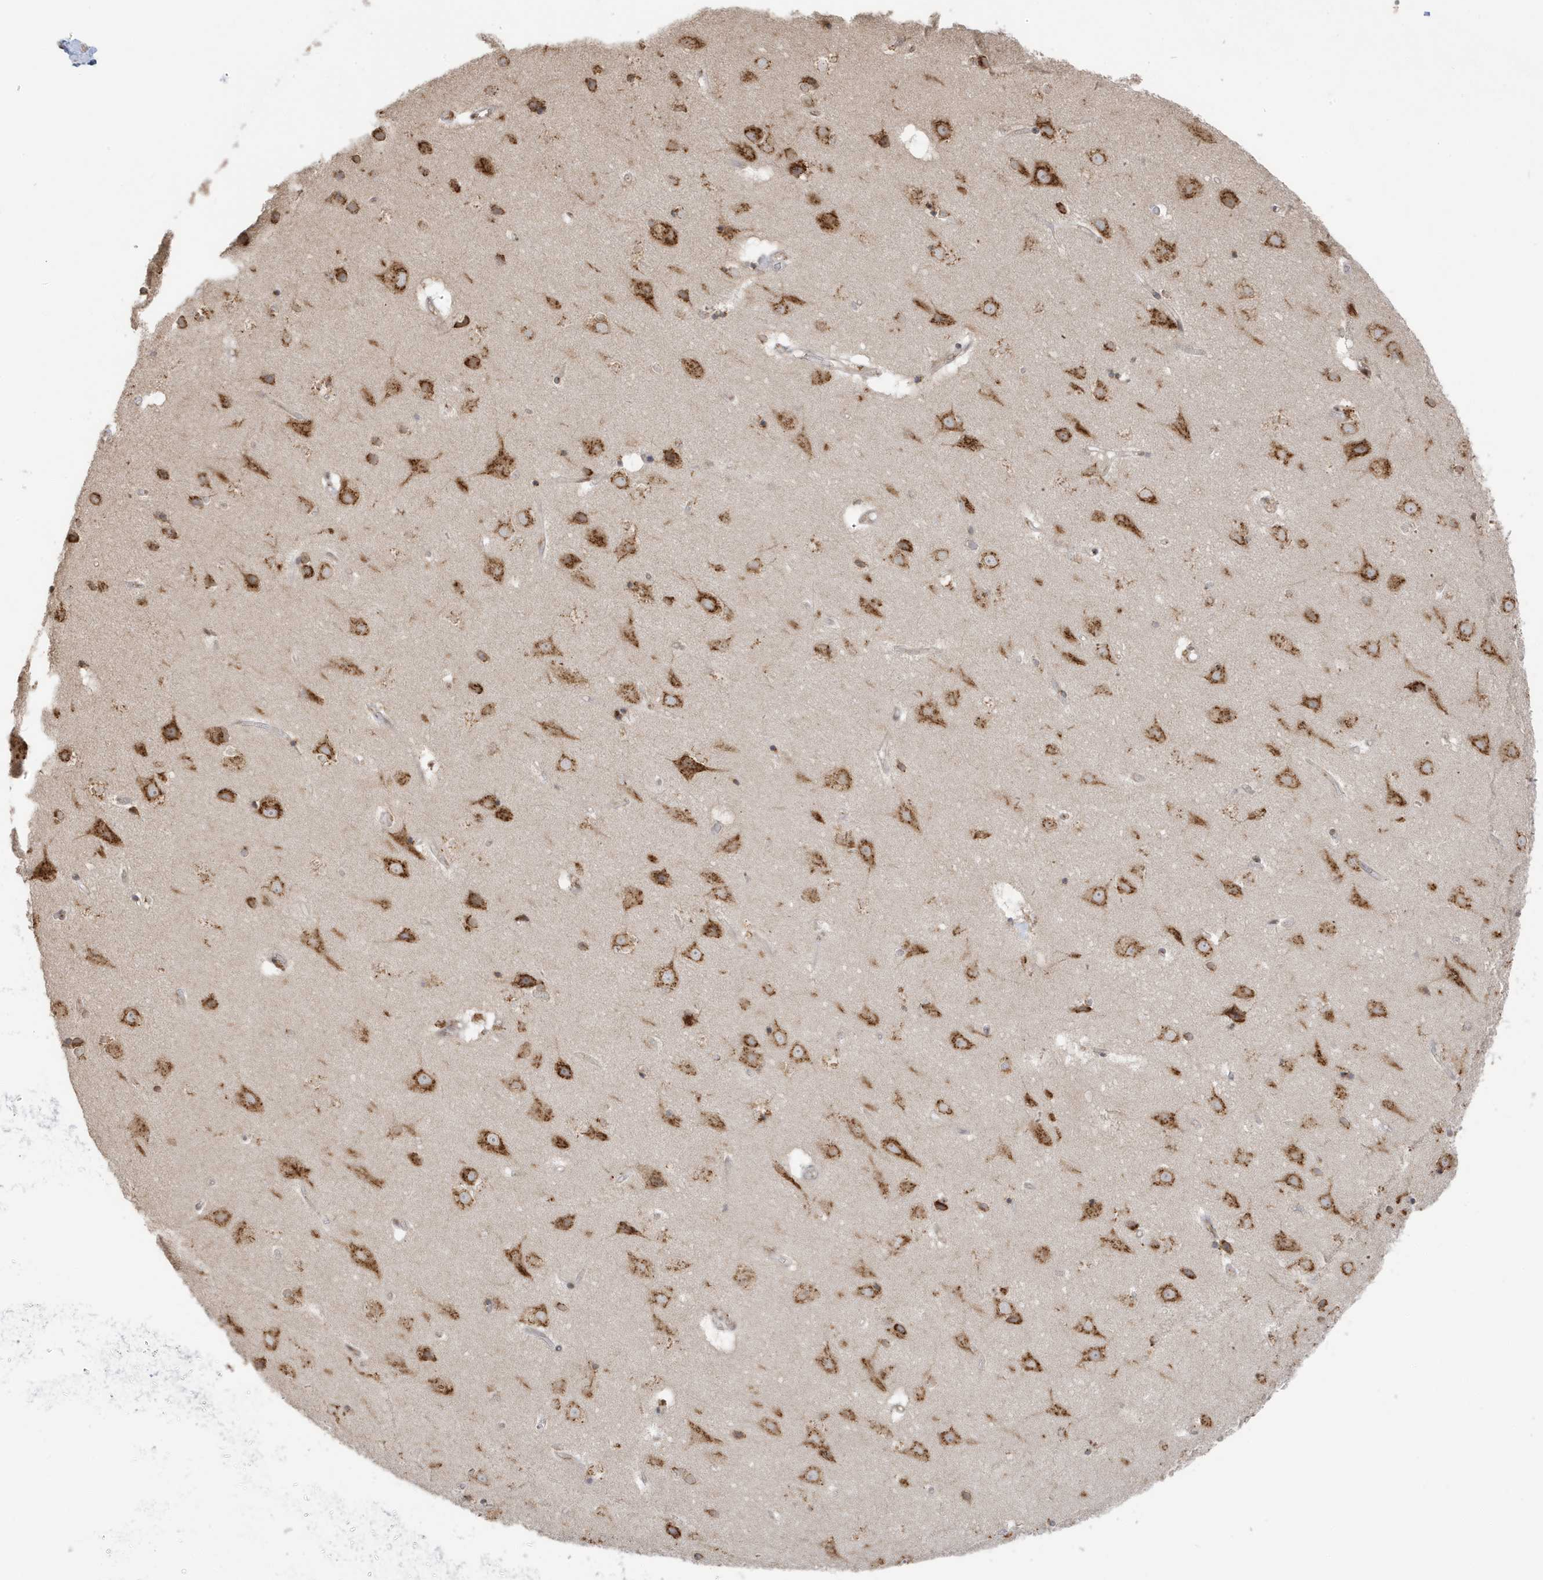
{"staining": {"intensity": "weak", "quantity": "25%-75%", "location": "cytoplasmic/membranous"}, "tissue": "cerebral cortex", "cell_type": "Endothelial cells", "image_type": "normal", "snomed": [{"axis": "morphology", "description": "Normal tissue, NOS"}, {"axis": "topography", "description": "Cerebral cortex"}], "caption": "High-magnification brightfield microscopy of unremarkable cerebral cortex stained with DAB (brown) and counterstained with hematoxylin (blue). endothelial cells exhibit weak cytoplasmic/membranous staining is identified in approximately25%-75% of cells. Ihc stains the protein in brown and the nuclei are stained blue.", "gene": "RER1", "patient": {"sex": "male", "age": 54}}